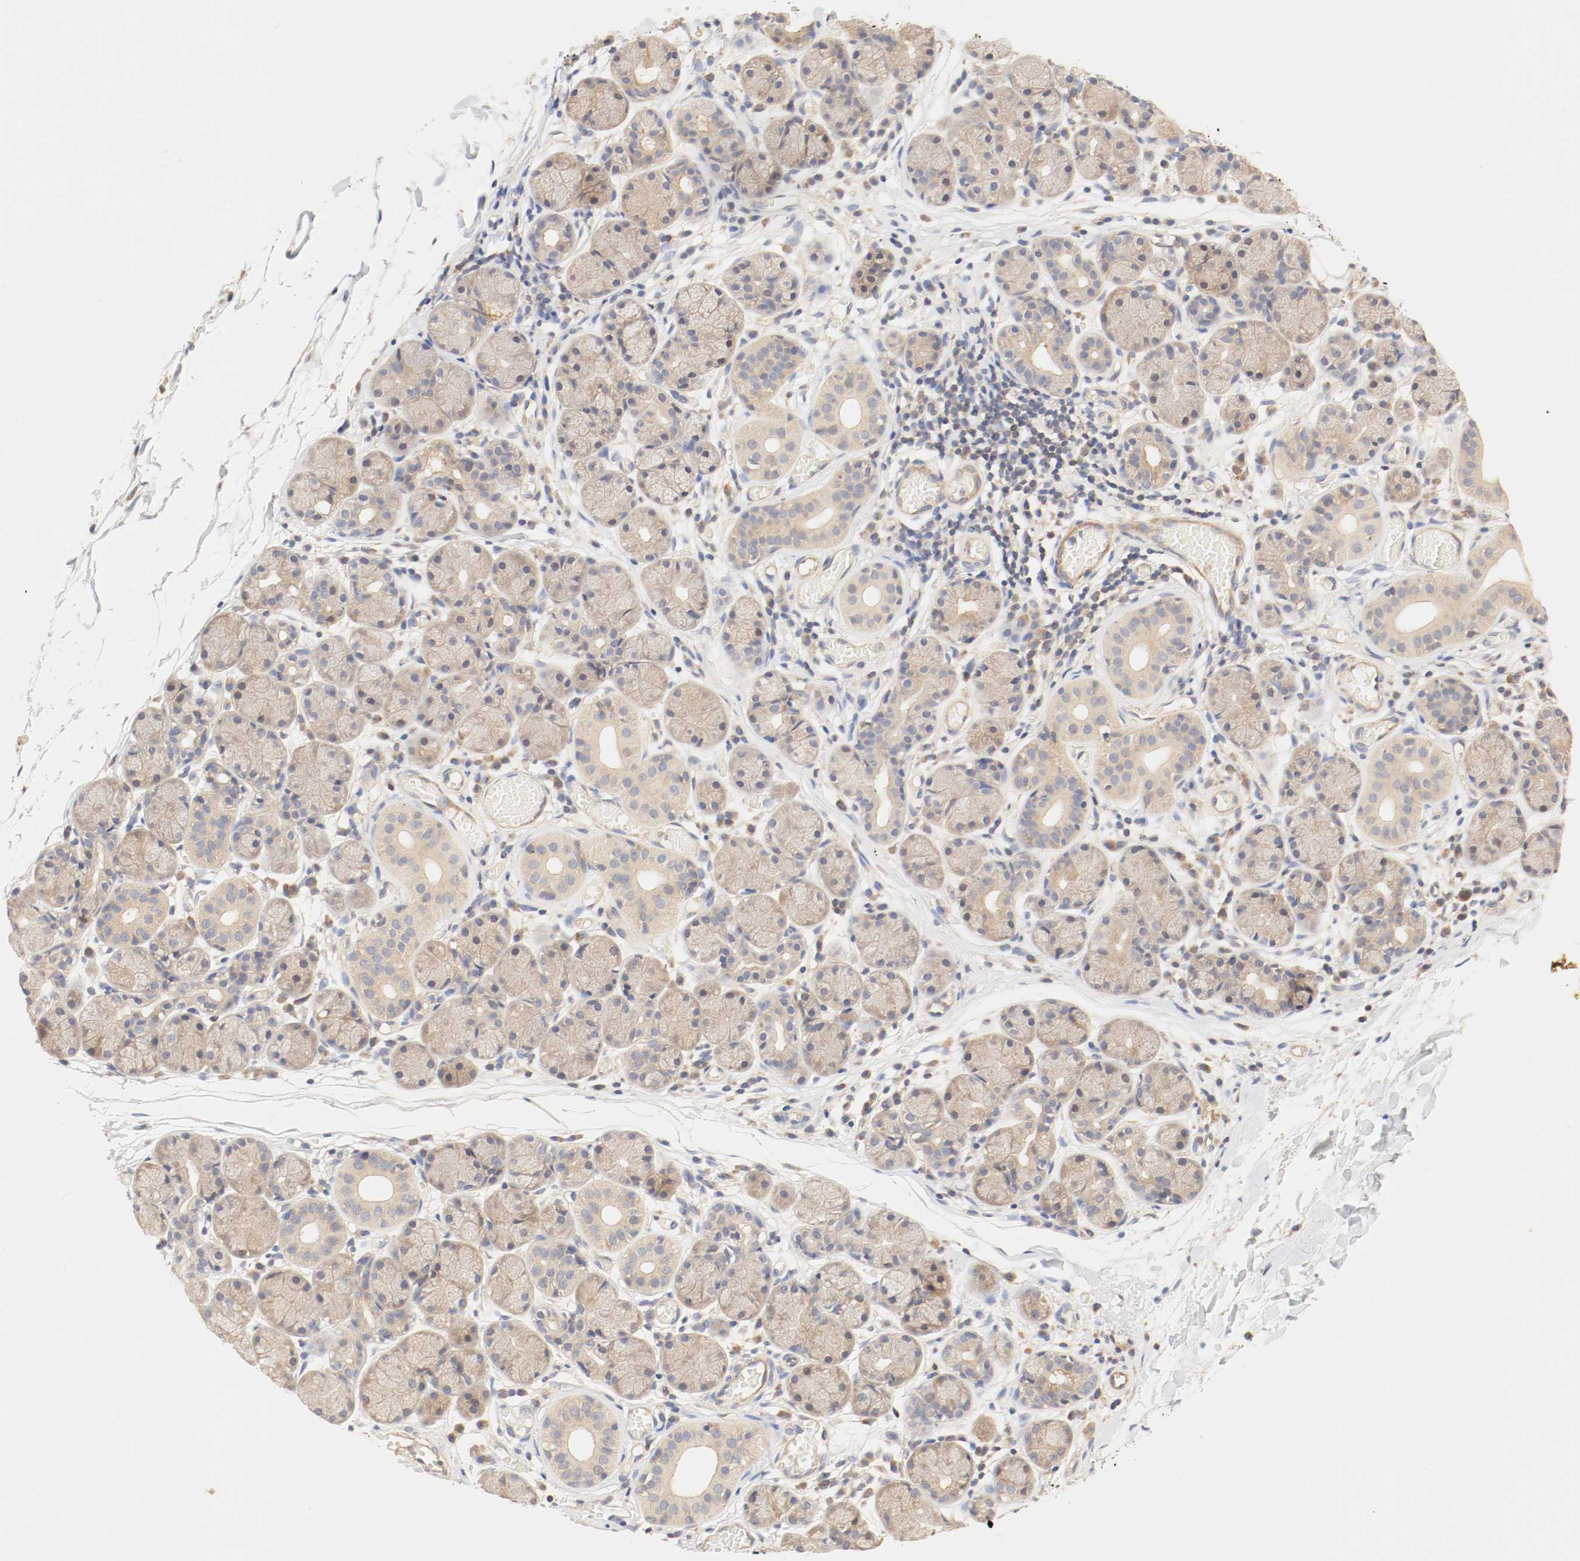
{"staining": {"intensity": "weak", "quantity": "25%-75%", "location": "cytoplasmic/membranous"}, "tissue": "salivary gland", "cell_type": "Glandular cells", "image_type": "normal", "snomed": [{"axis": "morphology", "description": "Normal tissue, NOS"}, {"axis": "topography", "description": "Salivary gland"}], "caption": "A low amount of weak cytoplasmic/membranous staining is appreciated in approximately 25%-75% of glandular cells in unremarkable salivary gland.", "gene": "GIT1", "patient": {"sex": "female", "age": 24}}